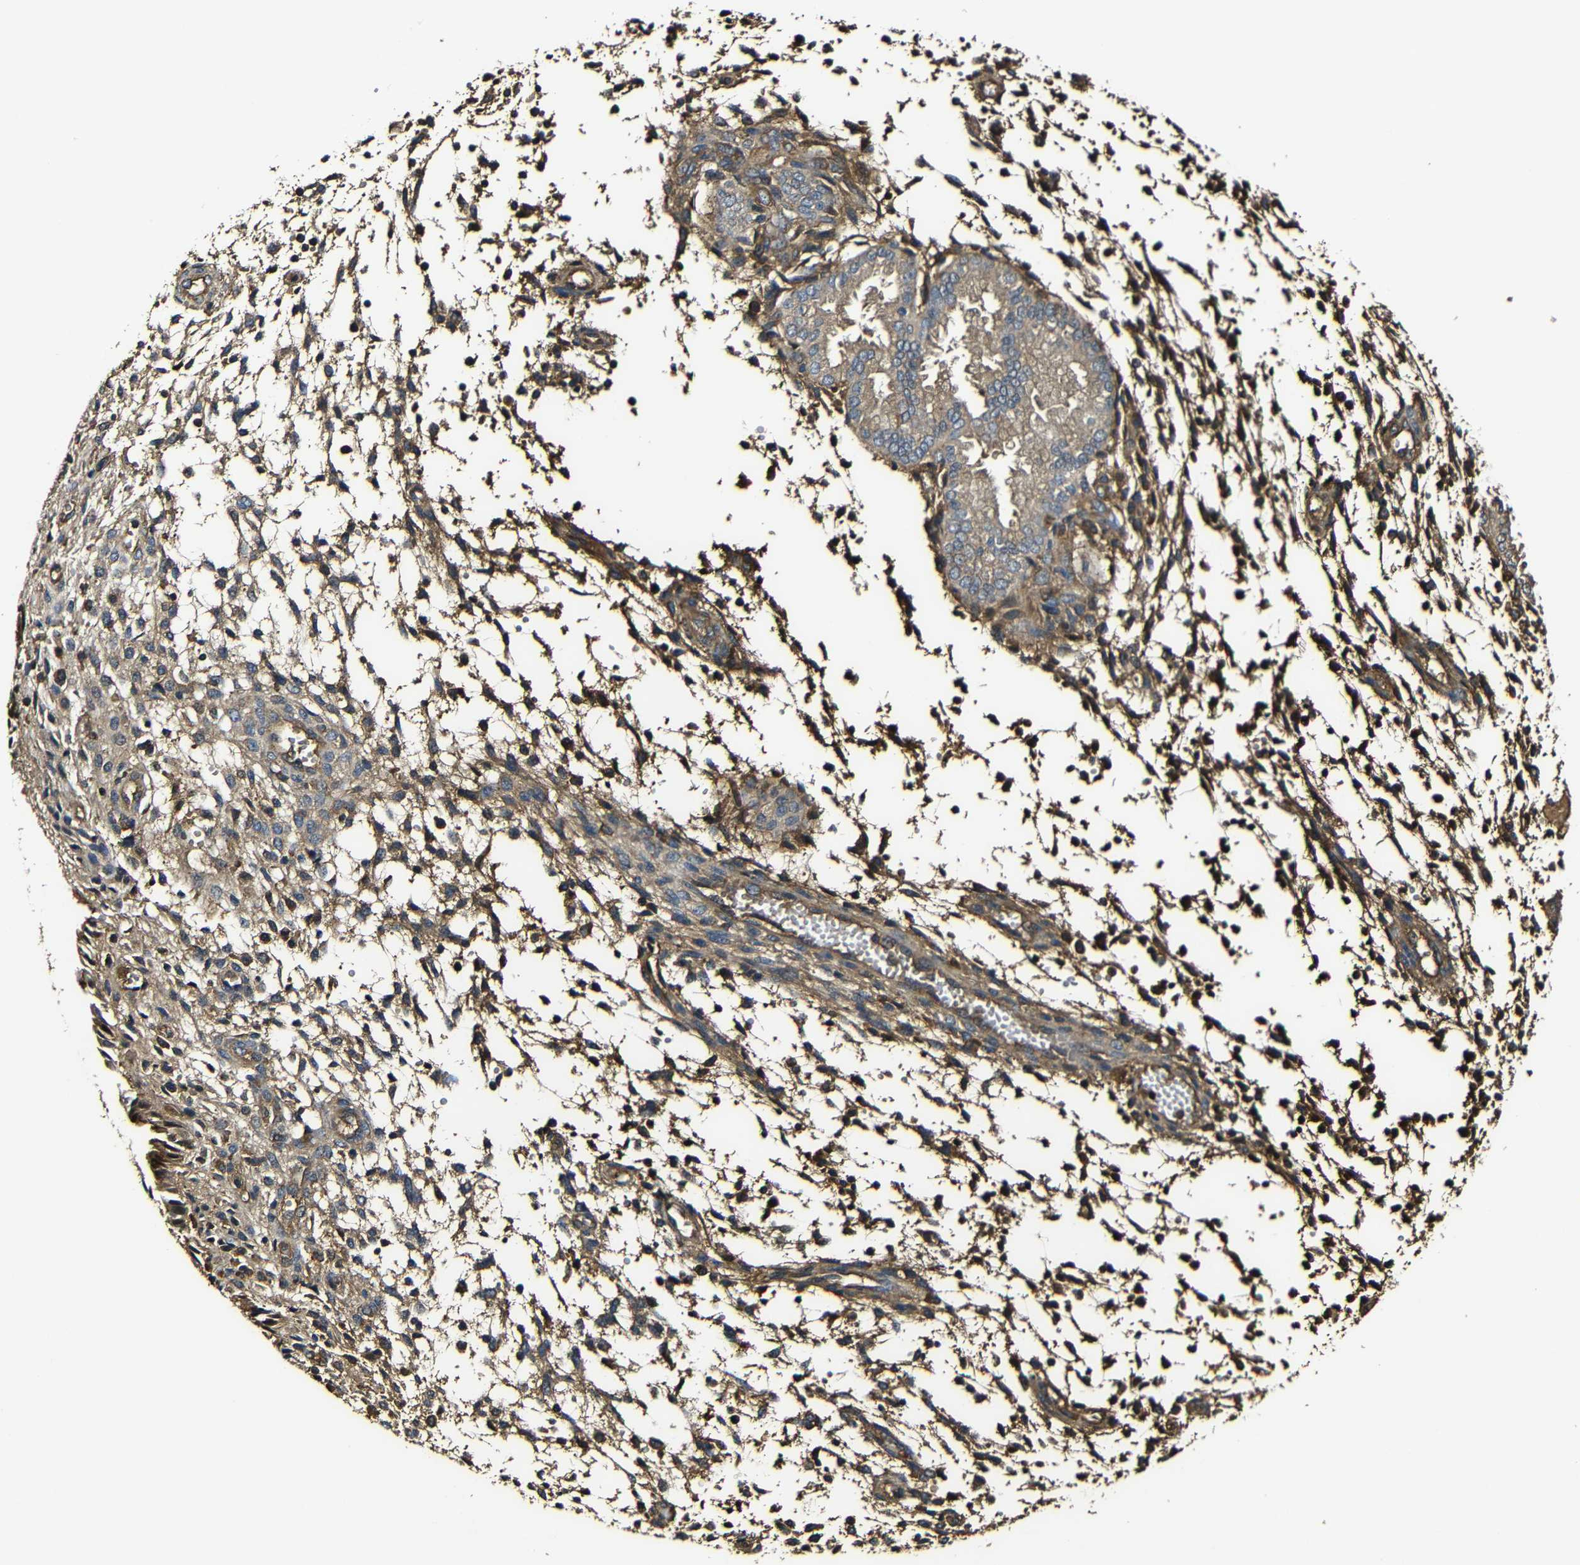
{"staining": {"intensity": "moderate", "quantity": "25%-75%", "location": "cytoplasmic/membranous"}, "tissue": "endometrium", "cell_type": "Cells in endometrial stroma", "image_type": "normal", "snomed": [{"axis": "morphology", "description": "Normal tissue, NOS"}, {"axis": "topography", "description": "Endometrium"}], "caption": "Moderate cytoplasmic/membranous protein staining is appreciated in approximately 25%-75% of cells in endometrial stroma in endometrium.", "gene": "MSN", "patient": {"sex": "female", "age": 33}}